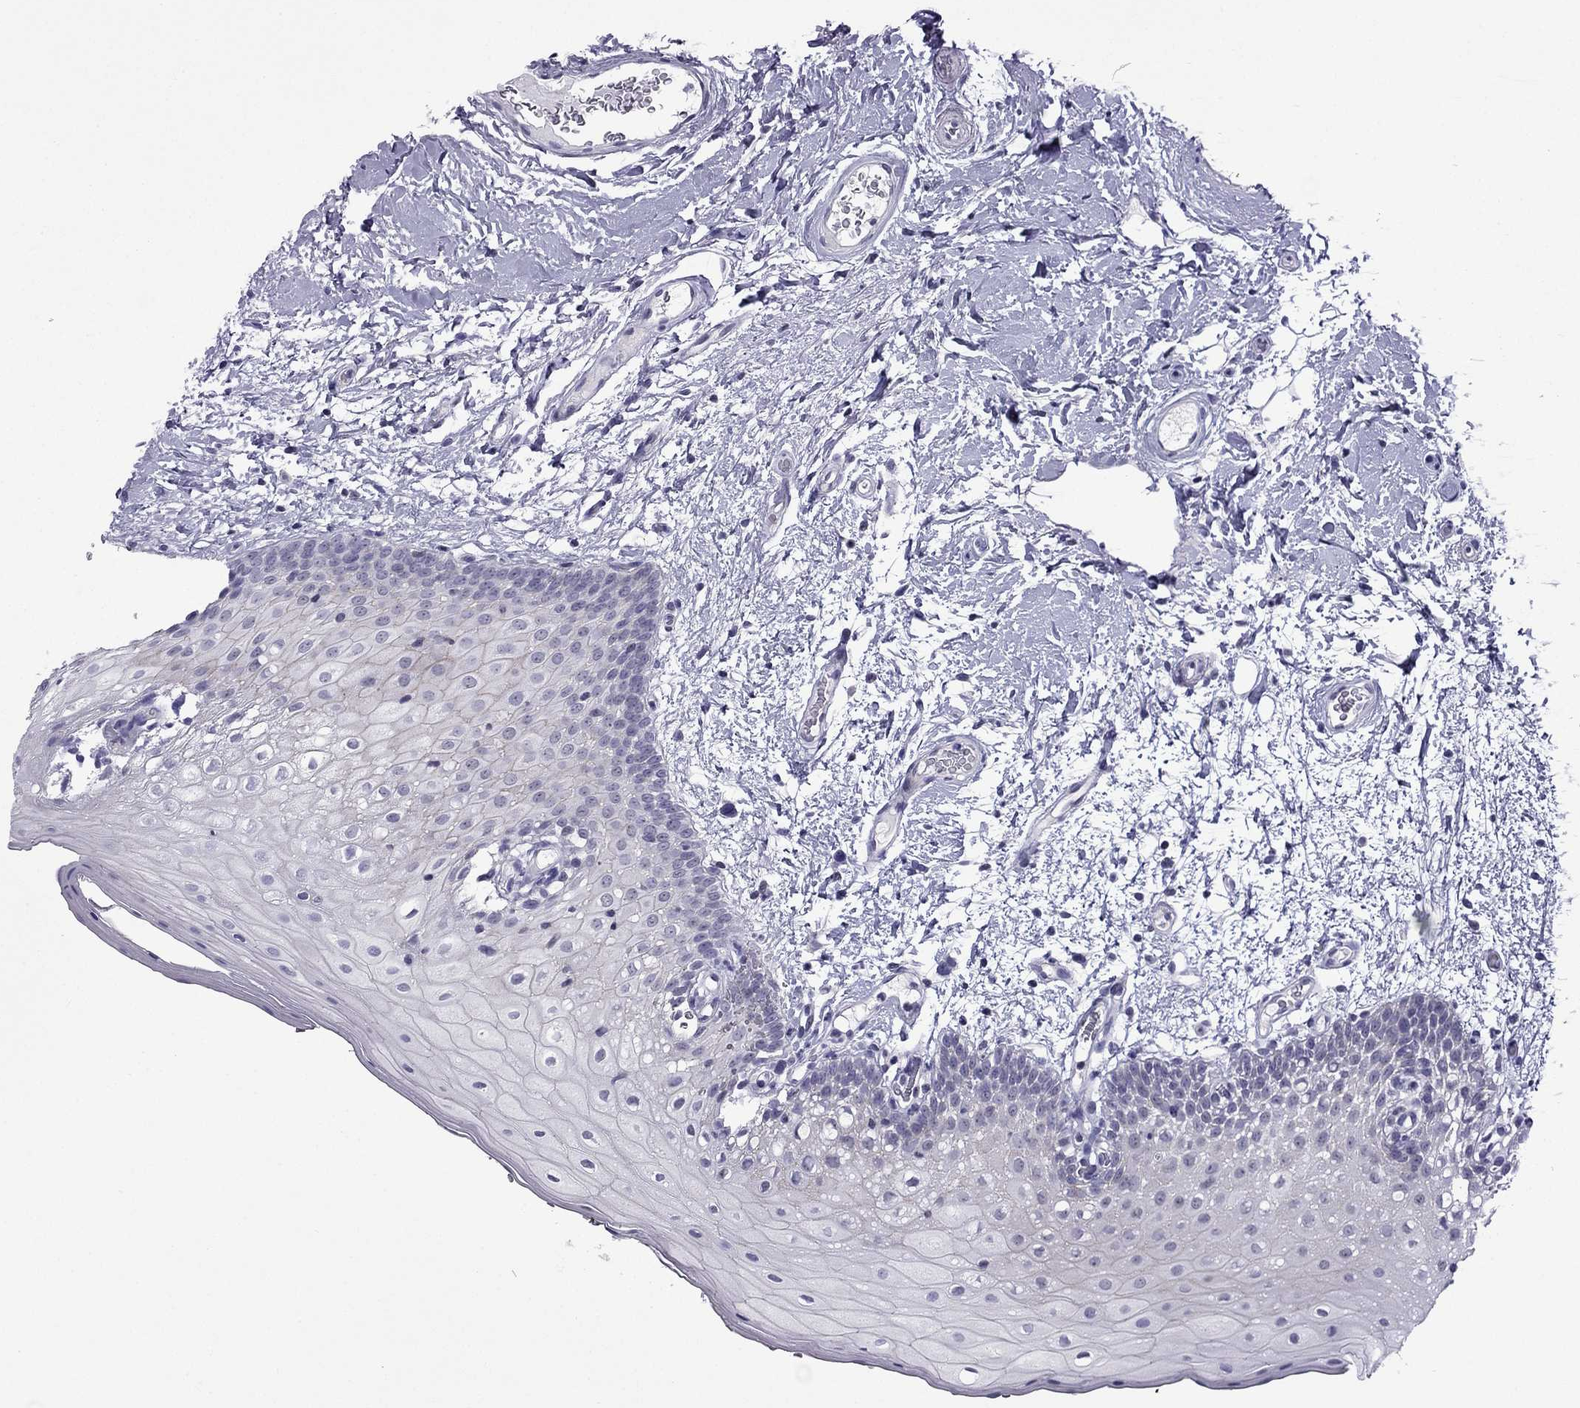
{"staining": {"intensity": "negative", "quantity": "none", "location": "none"}, "tissue": "oral mucosa", "cell_type": "Squamous epithelial cells", "image_type": "normal", "snomed": [{"axis": "morphology", "description": "Normal tissue, NOS"}, {"axis": "morphology", "description": "Squamous cell carcinoma, NOS"}, {"axis": "topography", "description": "Oral tissue"}, {"axis": "topography", "description": "Head-Neck"}], "caption": "This is an immunohistochemistry histopathology image of unremarkable oral mucosa. There is no expression in squamous epithelial cells.", "gene": "POM121L12", "patient": {"sex": "male", "age": 69}}